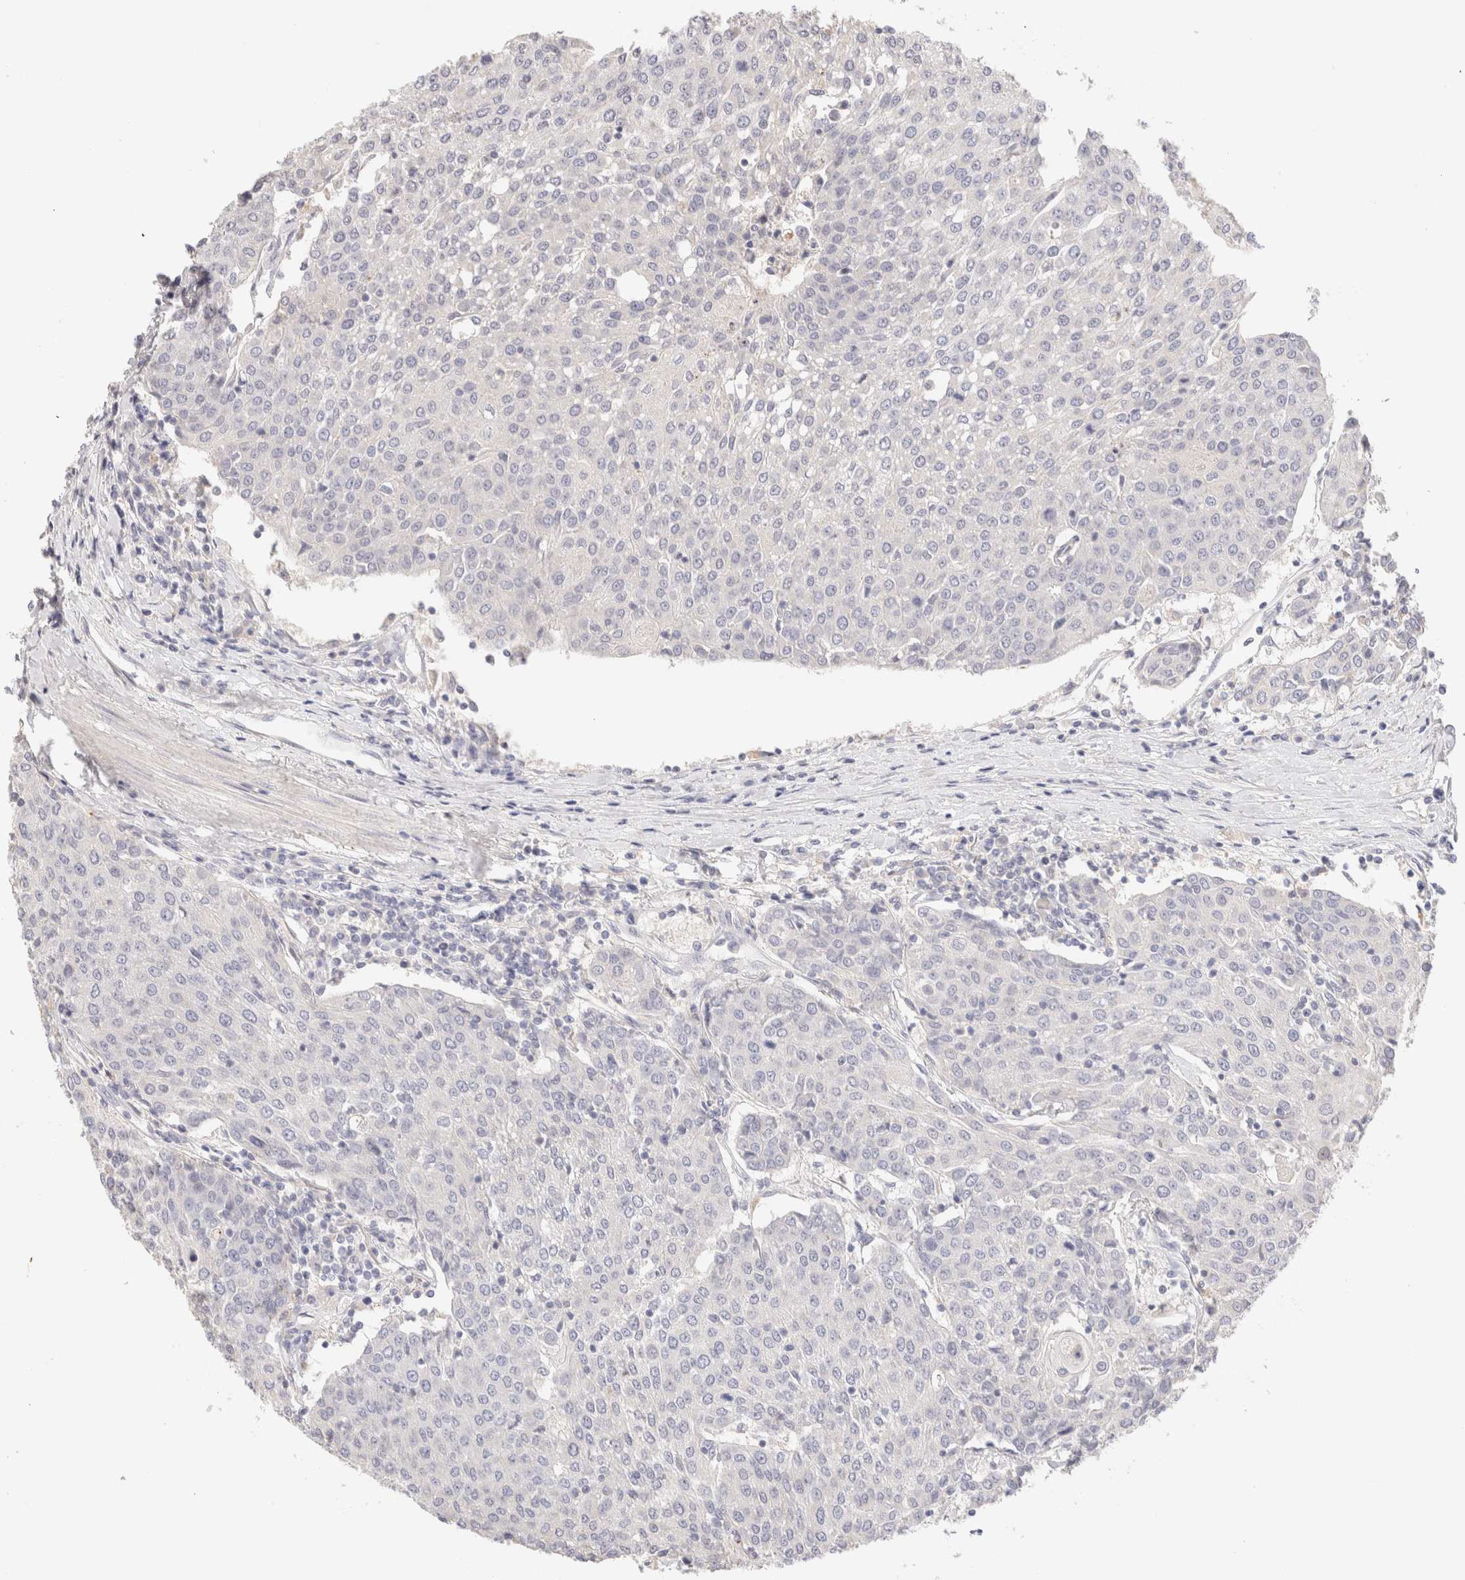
{"staining": {"intensity": "negative", "quantity": "none", "location": "none"}, "tissue": "urothelial cancer", "cell_type": "Tumor cells", "image_type": "cancer", "snomed": [{"axis": "morphology", "description": "Urothelial carcinoma, High grade"}, {"axis": "topography", "description": "Urinary bladder"}], "caption": "The immunohistochemistry image has no significant staining in tumor cells of urothelial cancer tissue.", "gene": "SCGB2A2", "patient": {"sex": "female", "age": 85}}